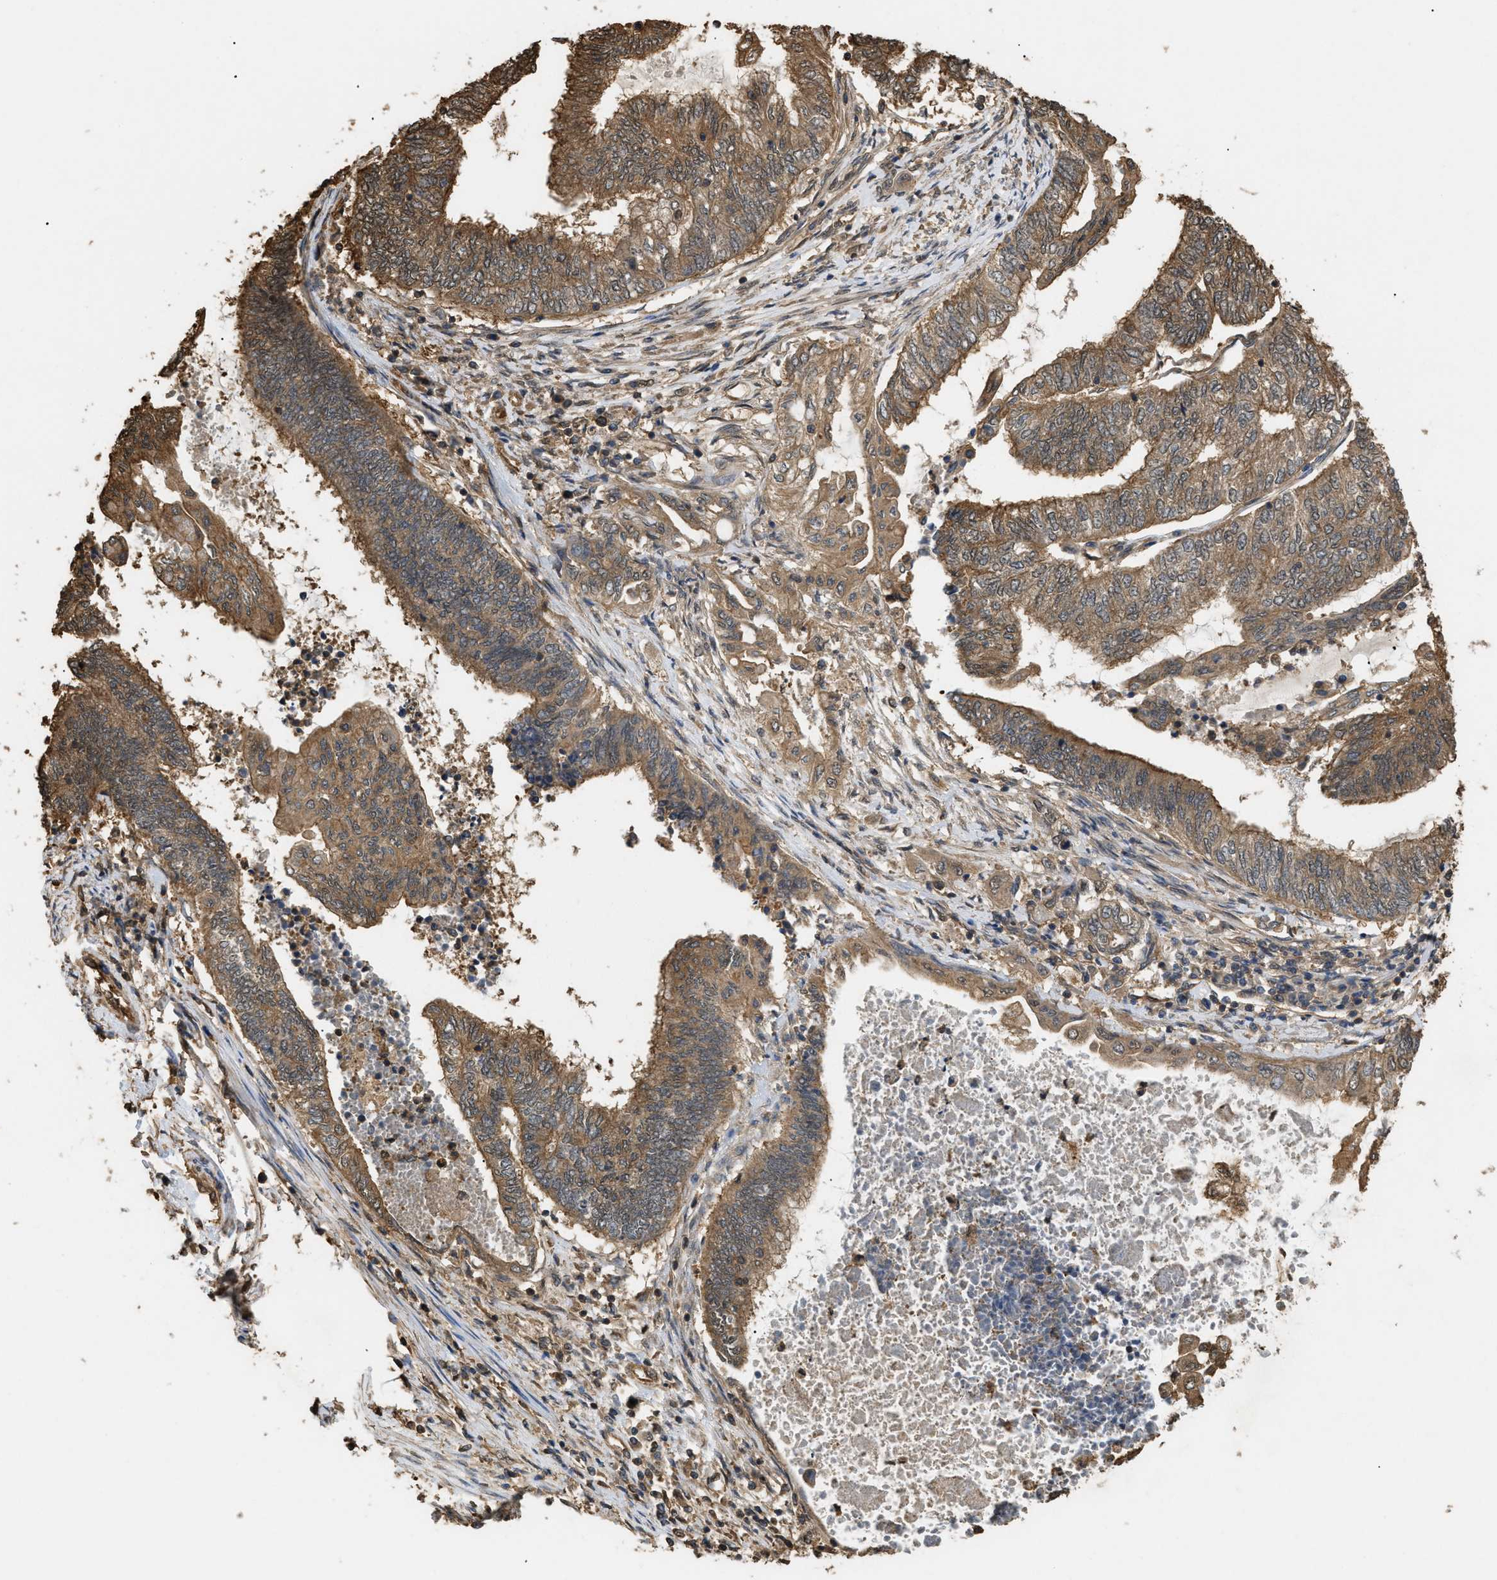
{"staining": {"intensity": "moderate", "quantity": ">75%", "location": "cytoplasmic/membranous"}, "tissue": "endometrial cancer", "cell_type": "Tumor cells", "image_type": "cancer", "snomed": [{"axis": "morphology", "description": "Adenocarcinoma, NOS"}, {"axis": "topography", "description": "Uterus"}, {"axis": "topography", "description": "Endometrium"}], "caption": "High-power microscopy captured an immunohistochemistry (IHC) micrograph of endometrial cancer, revealing moderate cytoplasmic/membranous expression in approximately >75% of tumor cells.", "gene": "CALM1", "patient": {"sex": "female", "age": 70}}